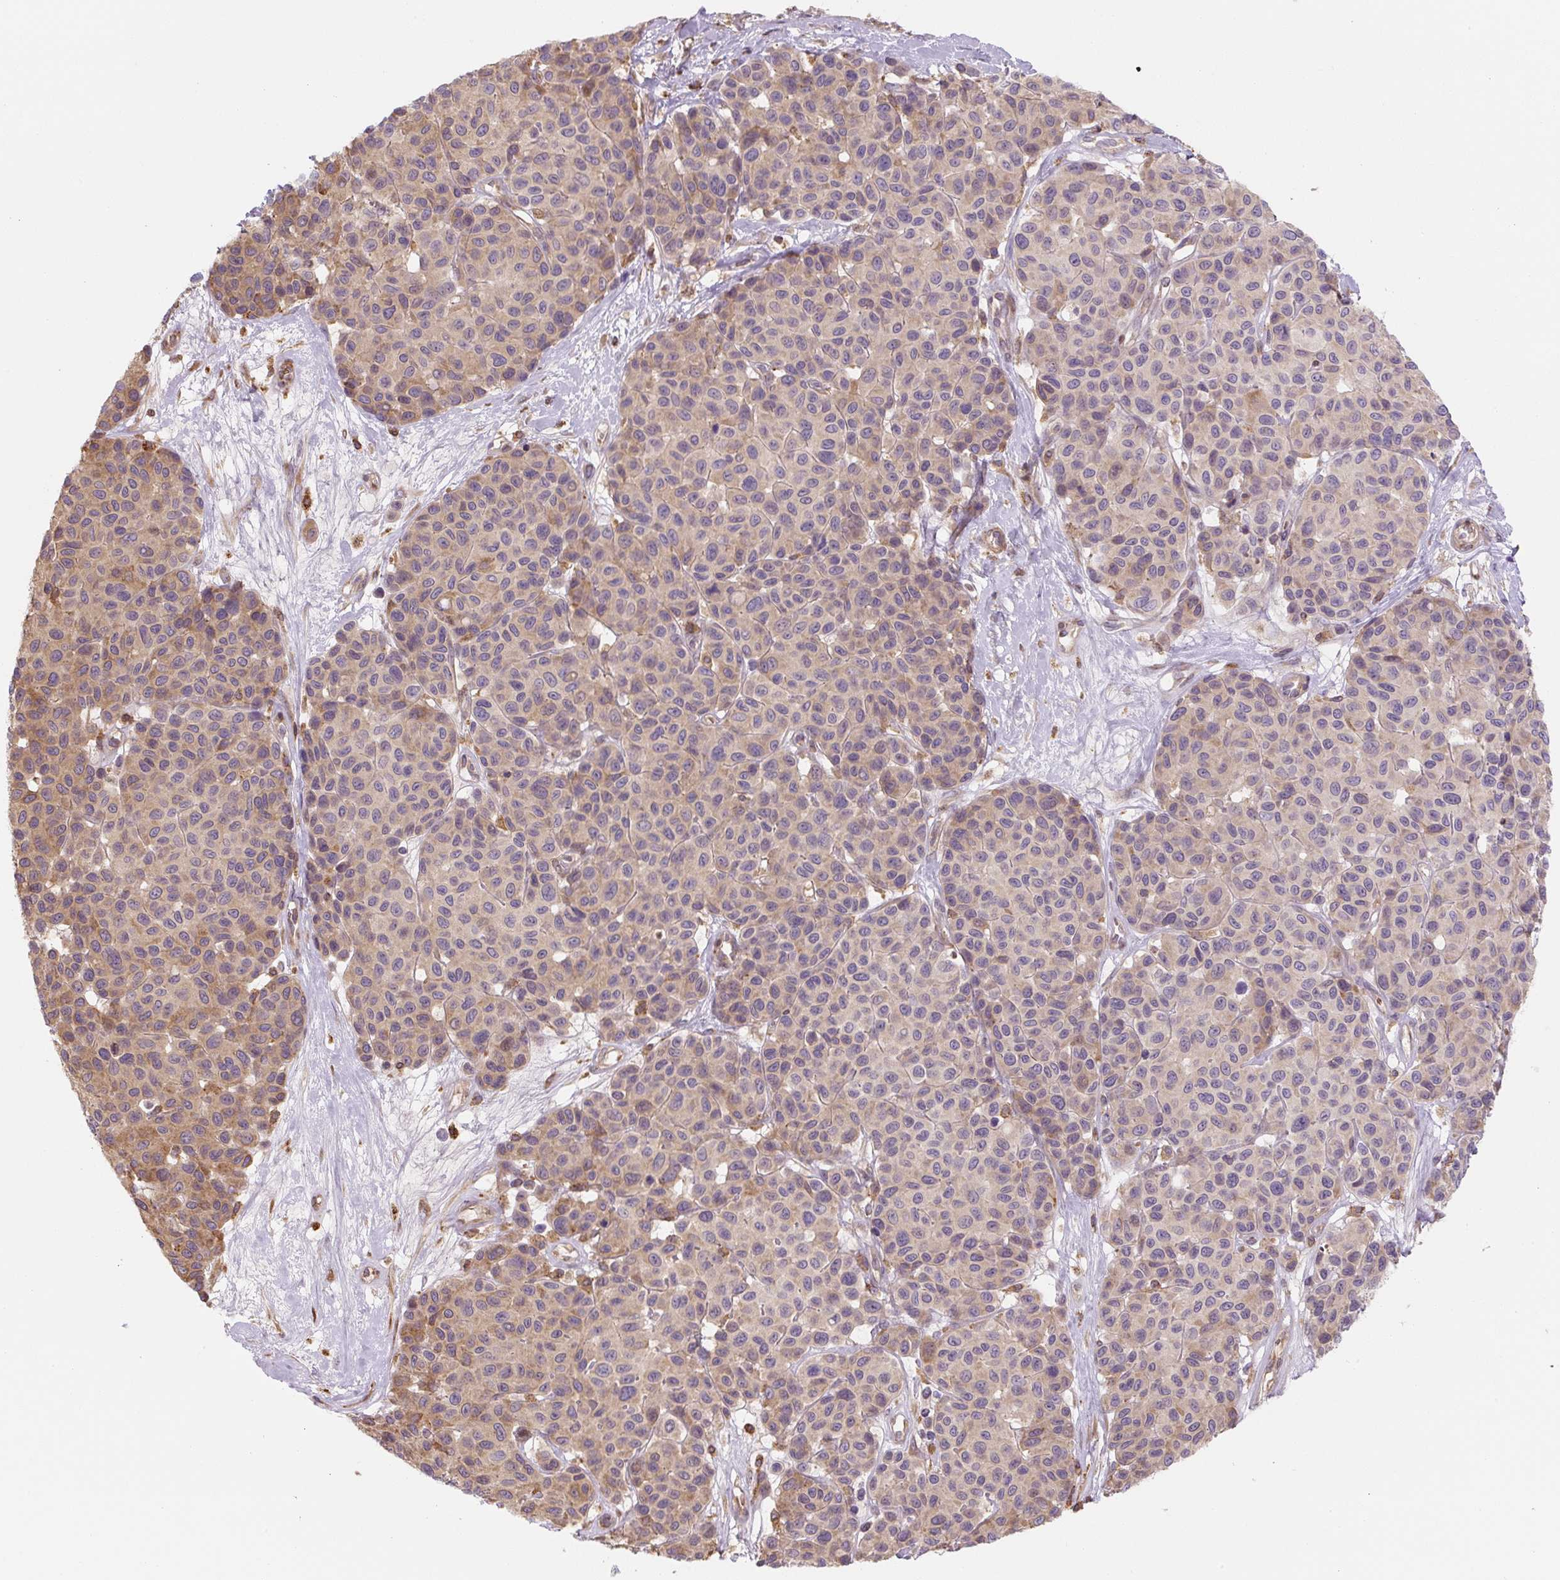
{"staining": {"intensity": "weak", "quantity": "25%-75%", "location": "cytoplasmic/membranous"}, "tissue": "melanoma", "cell_type": "Tumor cells", "image_type": "cancer", "snomed": [{"axis": "morphology", "description": "Malignant melanoma, NOS"}, {"axis": "topography", "description": "Skin"}], "caption": "Melanoma tissue exhibits weak cytoplasmic/membranous expression in approximately 25%-75% of tumor cells (brown staining indicates protein expression, while blue staining denotes nuclei).", "gene": "RASA1", "patient": {"sex": "female", "age": 66}}